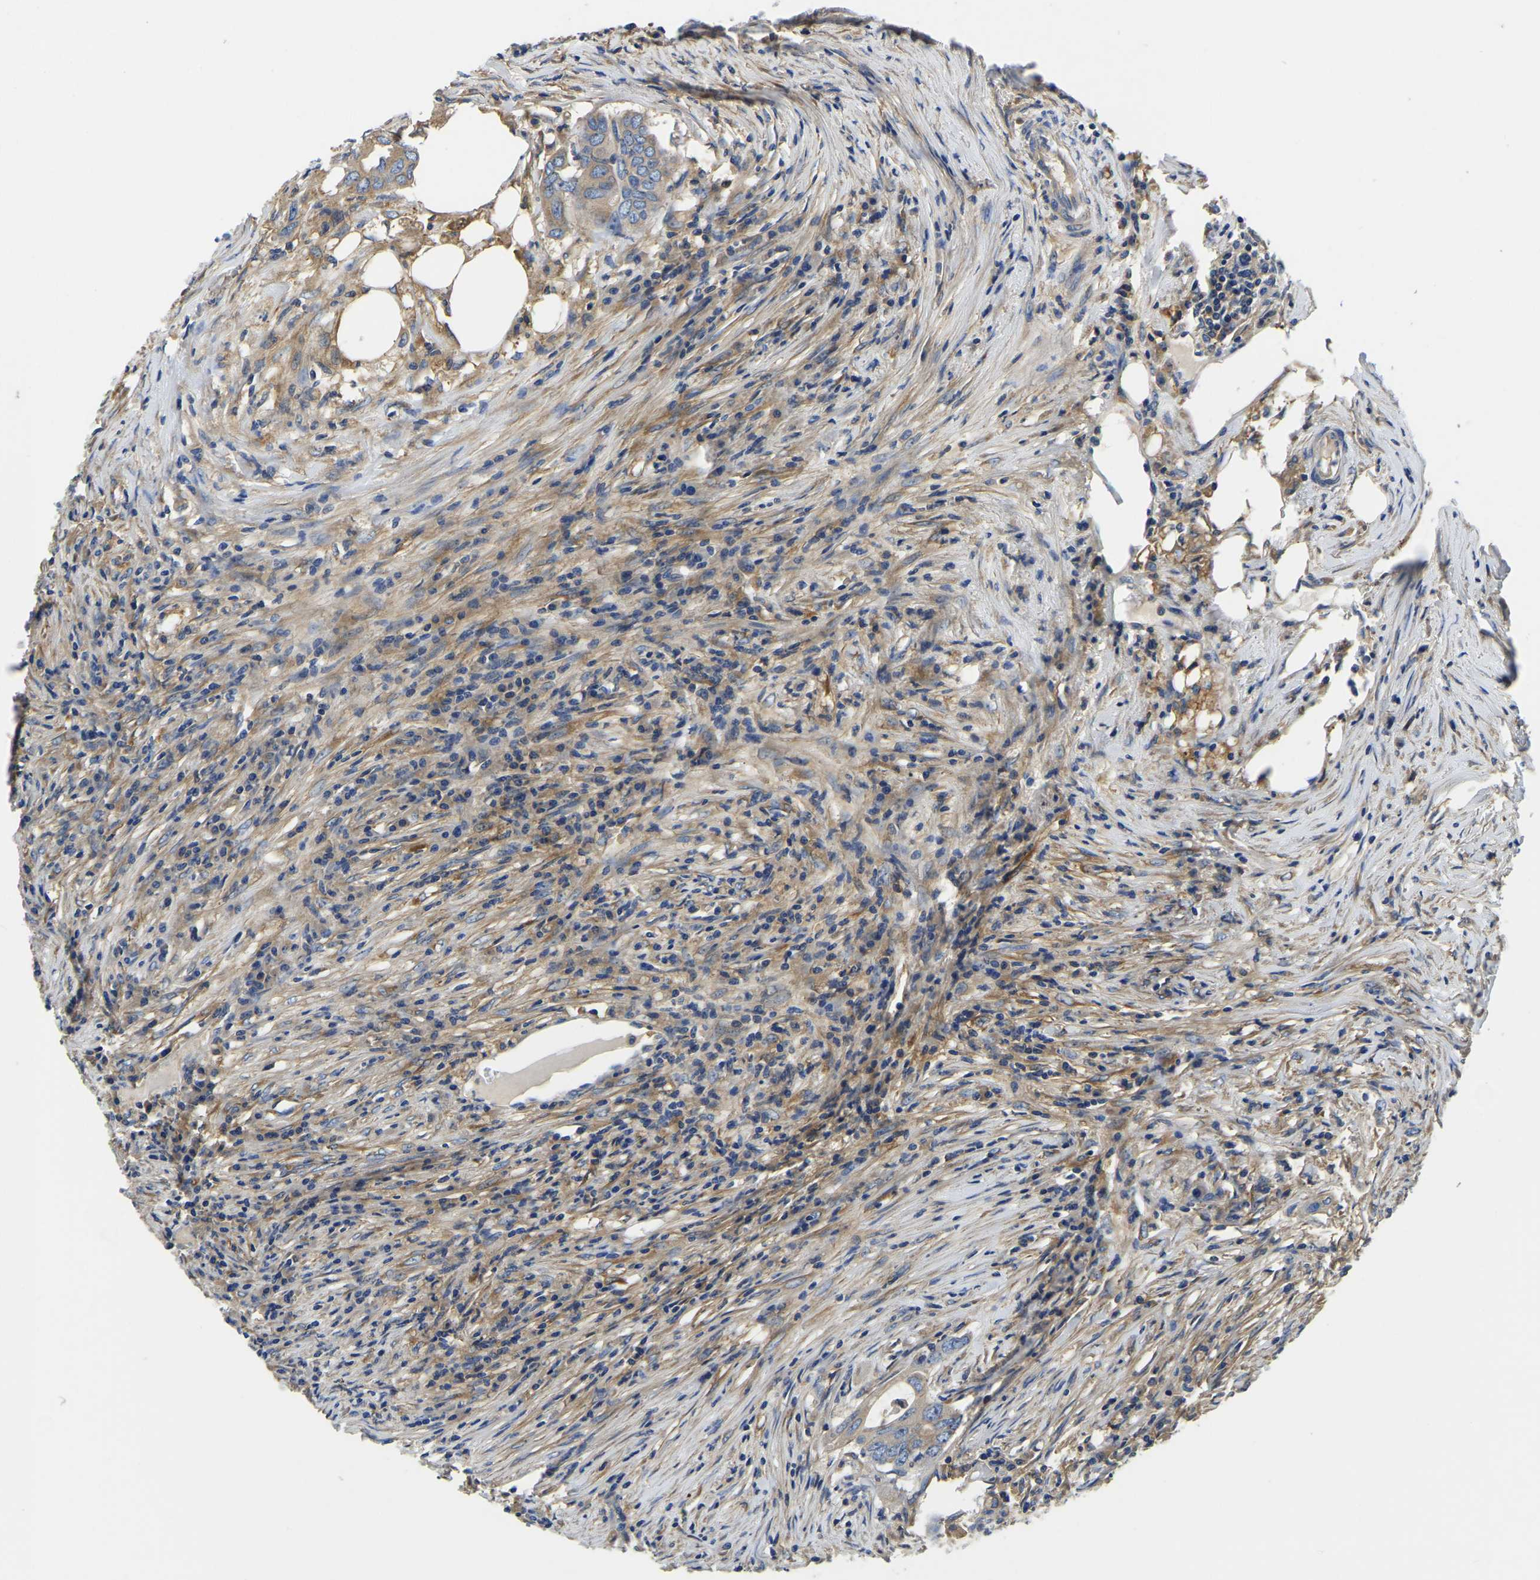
{"staining": {"intensity": "weak", "quantity": "25%-75%", "location": "cytoplasmic/membranous"}, "tissue": "colorectal cancer", "cell_type": "Tumor cells", "image_type": "cancer", "snomed": [{"axis": "morphology", "description": "Adenocarcinoma, NOS"}, {"axis": "topography", "description": "Colon"}], "caption": "A micrograph of human adenocarcinoma (colorectal) stained for a protein shows weak cytoplasmic/membranous brown staining in tumor cells.", "gene": "STAT2", "patient": {"sex": "male", "age": 71}}